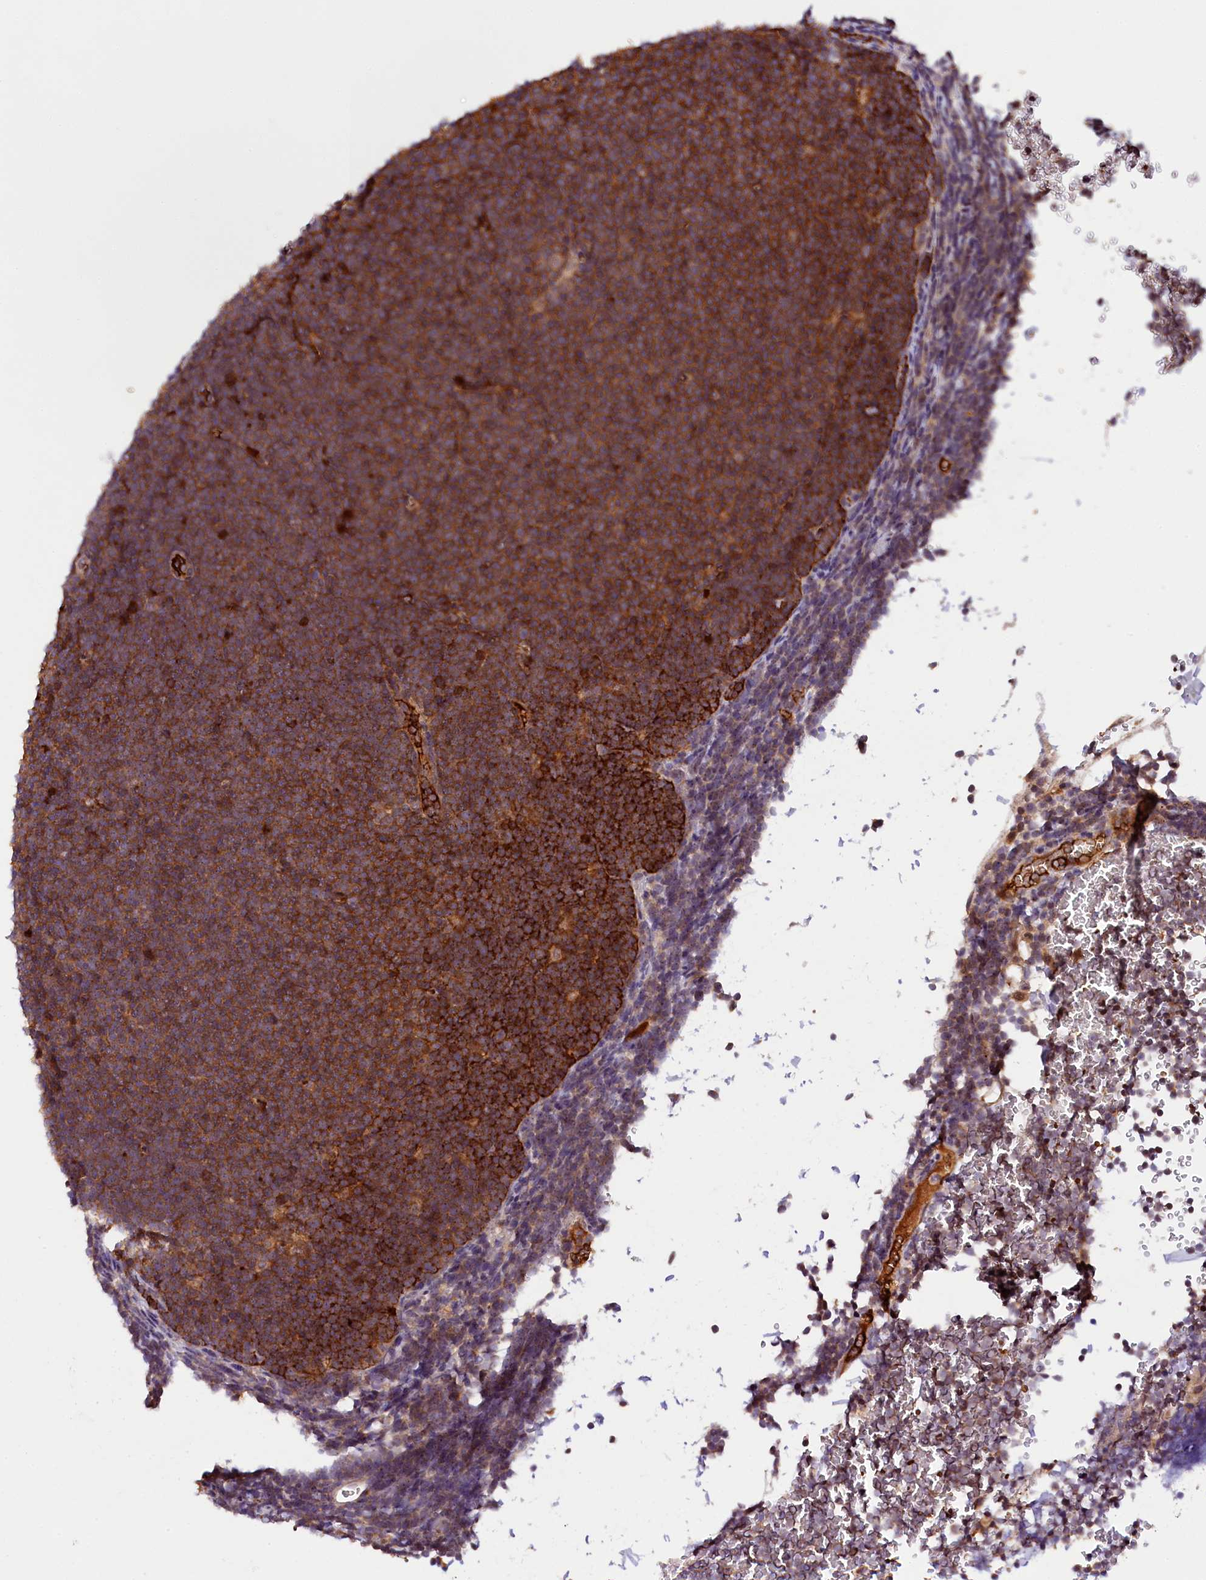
{"staining": {"intensity": "moderate", "quantity": ">75%", "location": "cytoplasmic/membranous"}, "tissue": "lymphoma", "cell_type": "Tumor cells", "image_type": "cancer", "snomed": [{"axis": "morphology", "description": "Malignant lymphoma, non-Hodgkin's type, High grade"}, {"axis": "topography", "description": "Lymph node"}], "caption": "This histopathology image demonstrates lymphoma stained with immunohistochemistry (IHC) to label a protein in brown. The cytoplasmic/membranous of tumor cells show moderate positivity for the protein. Nuclei are counter-stained blue.", "gene": "PHAF1", "patient": {"sex": "male", "age": 13}}